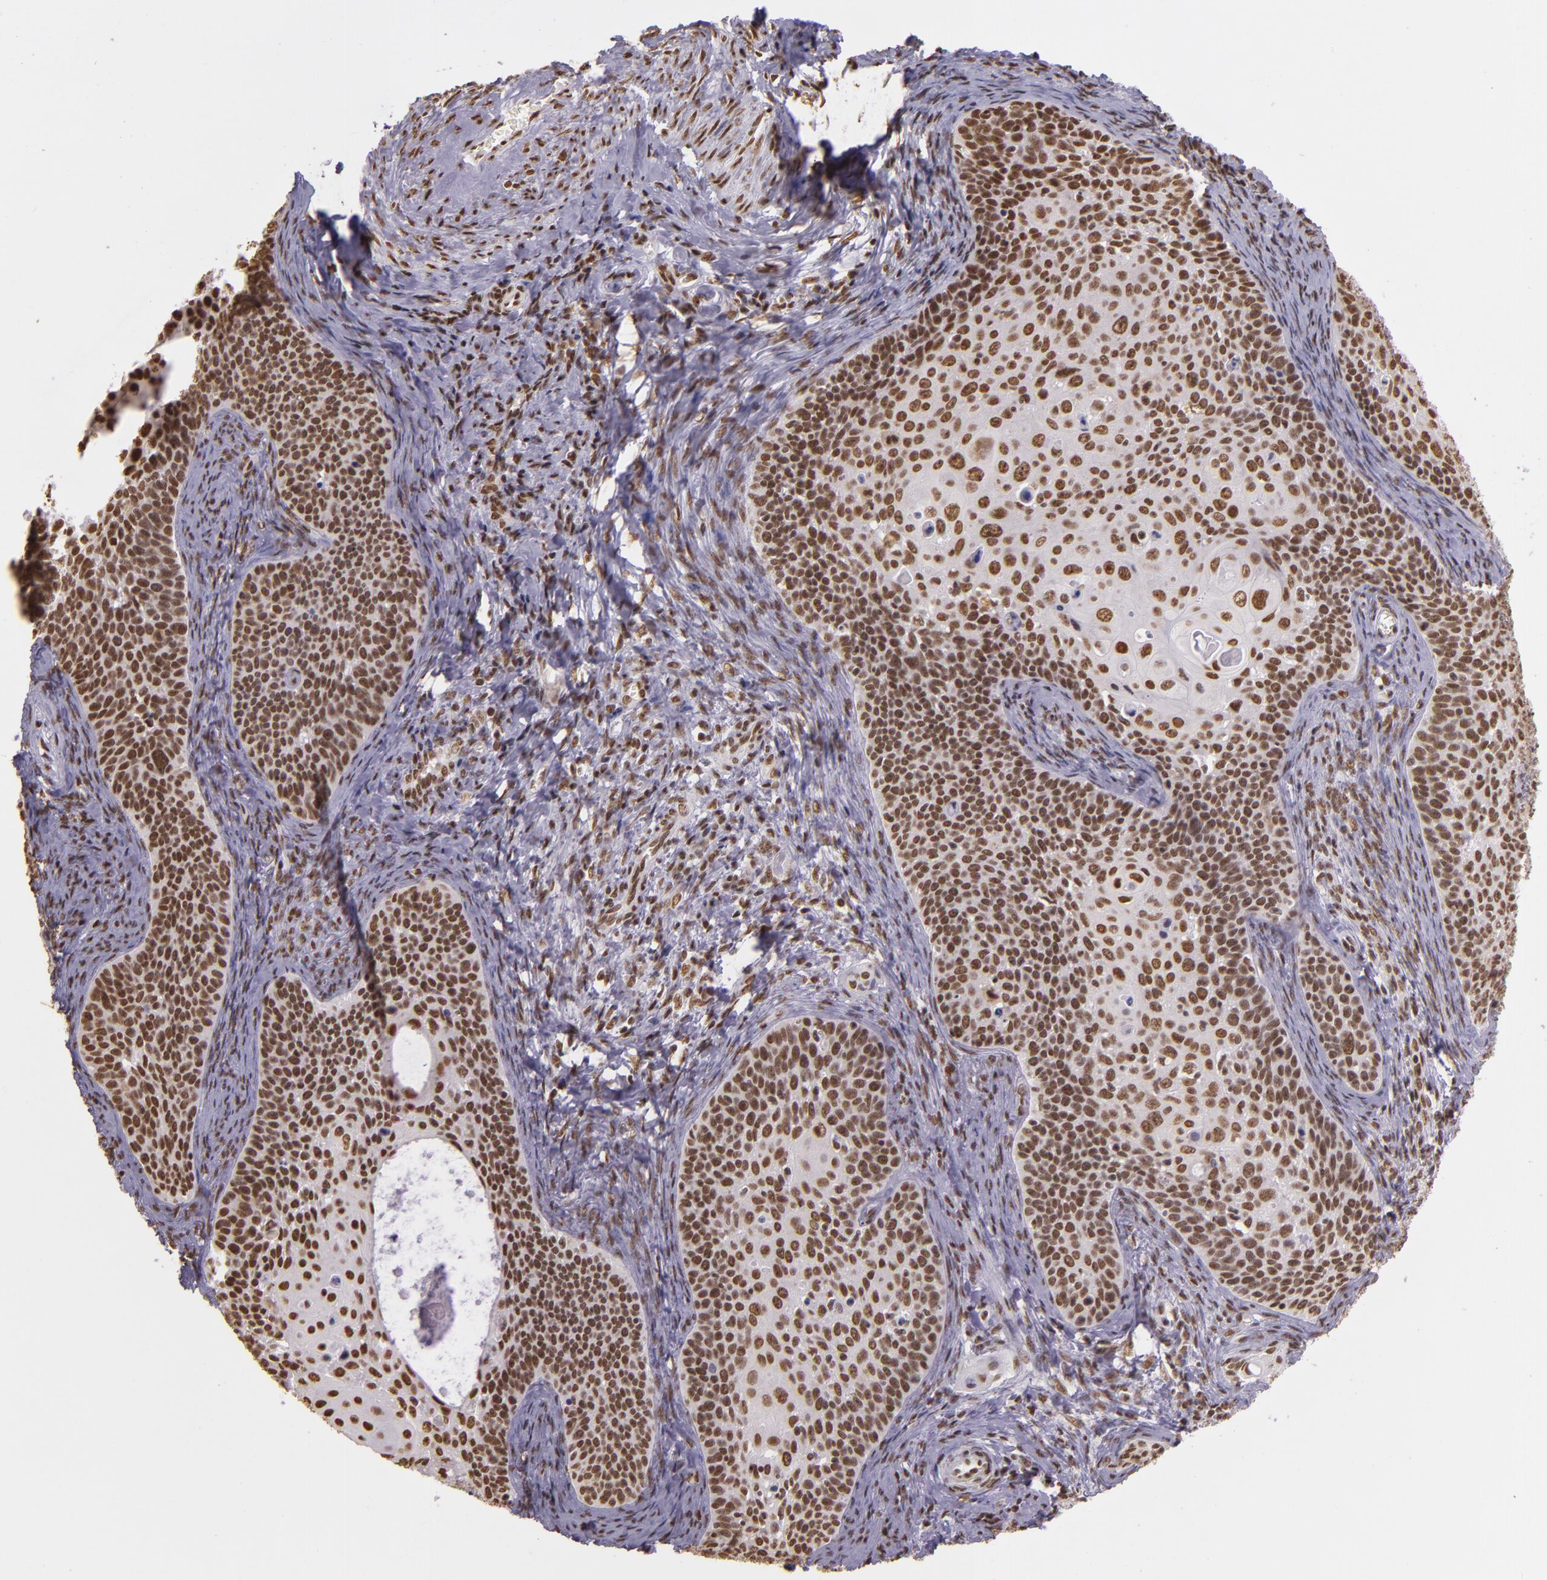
{"staining": {"intensity": "strong", "quantity": ">75%", "location": "nuclear"}, "tissue": "cervical cancer", "cell_type": "Tumor cells", "image_type": "cancer", "snomed": [{"axis": "morphology", "description": "Squamous cell carcinoma, NOS"}, {"axis": "topography", "description": "Cervix"}], "caption": "About >75% of tumor cells in cervical squamous cell carcinoma exhibit strong nuclear protein expression as visualized by brown immunohistochemical staining.", "gene": "USF1", "patient": {"sex": "female", "age": 33}}